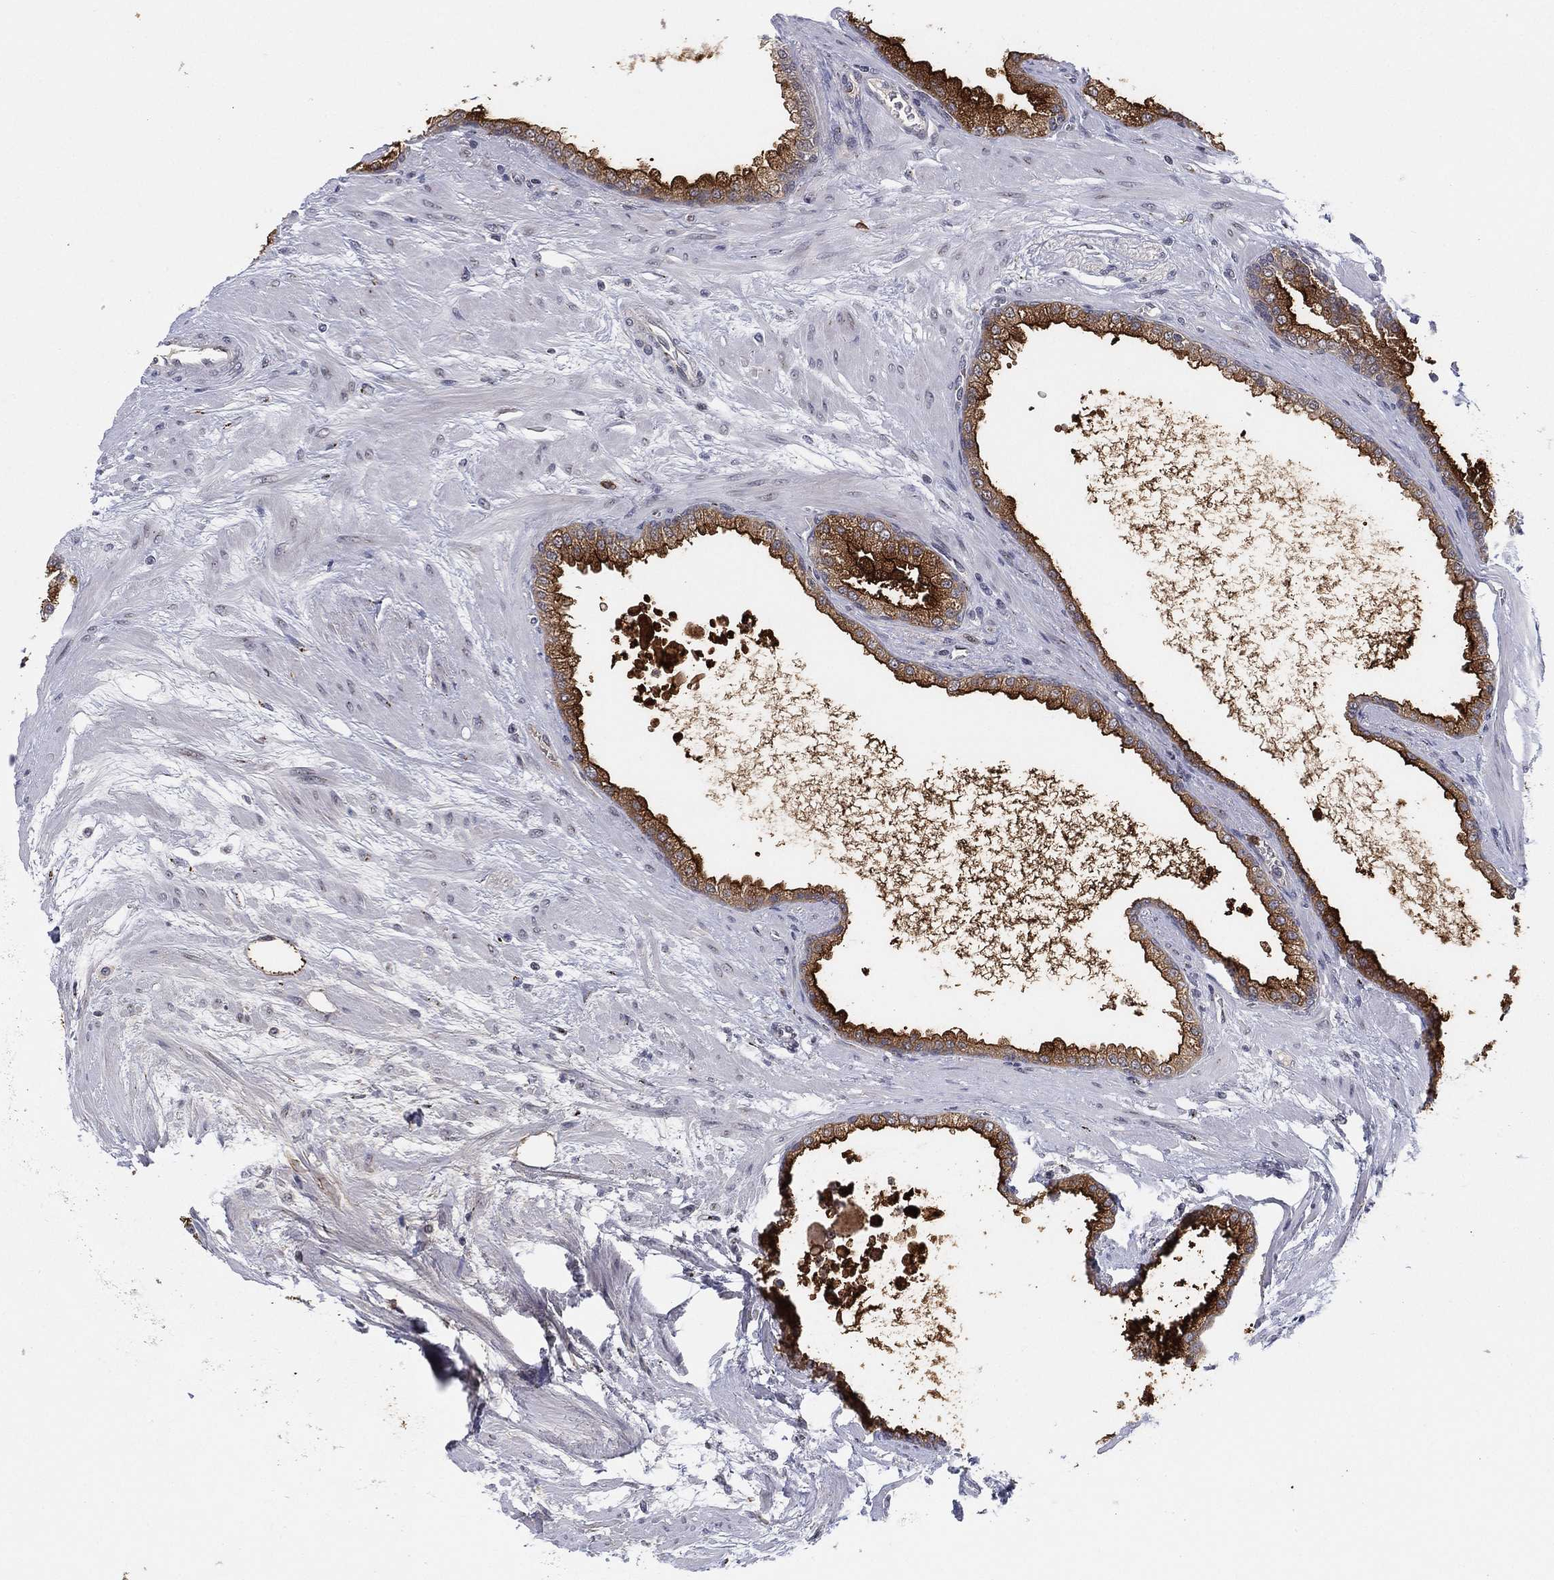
{"staining": {"intensity": "strong", "quantity": "<25%", "location": "cytoplasmic/membranous"}, "tissue": "prostate cancer", "cell_type": "Tumor cells", "image_type": "cancer", "snomed": [{"axis": "morphology", "description": "Adenocarcinoma, NOS"}, {"axis": "topography", "description": "Prostate"}], "caption": "Adenocarcinoma (prostate) stained with DAB IHC shows medium levels of strong cytoplasmic/membranous staining in about <25% of tumor cells.", "gene": "CD177", "patient": {"sex": "male", "age": 67}}